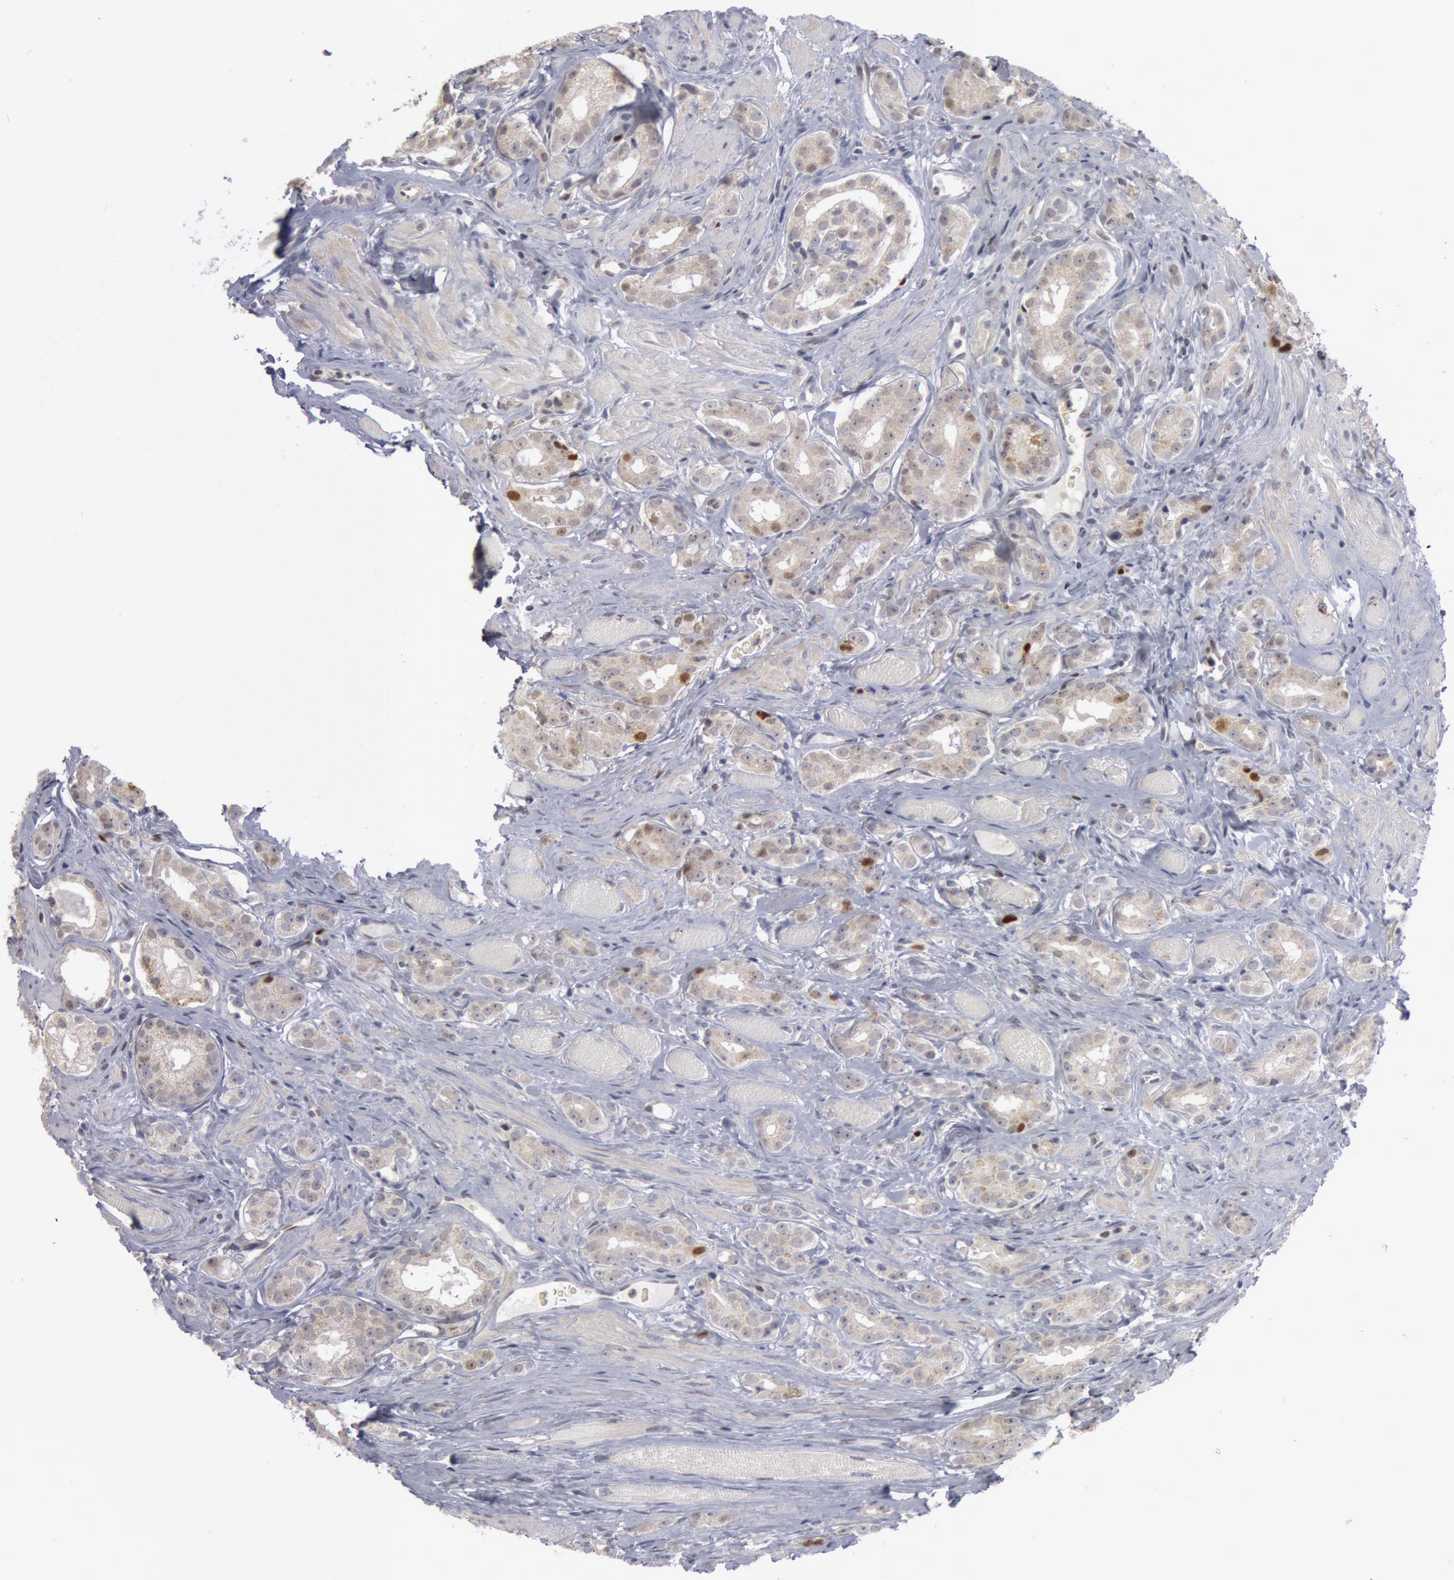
{"staining": {"intensity": "weak", "quantity": "25%-75%", "location": "nuclear"}, "tissue": "prostate cancer", "cell_type": "Tumor cells", "image_type": "cancer", "snomed": [{"axis": "morphology", "description": "Adenocarcinoma, Medium grade"}, {"axis": "topography", "description": "Prostate"}], "caption": "Protein expression by IHC exhibits weak nuclear expression in about 25%-75% of tumor cells in medium-grade adenocarcinoma (prostate). The protein of interest is shown in brown color, while the nuclei are stained blue.", "gene": "WDHD1", "patient": {"sex": "male", "age": 53}}